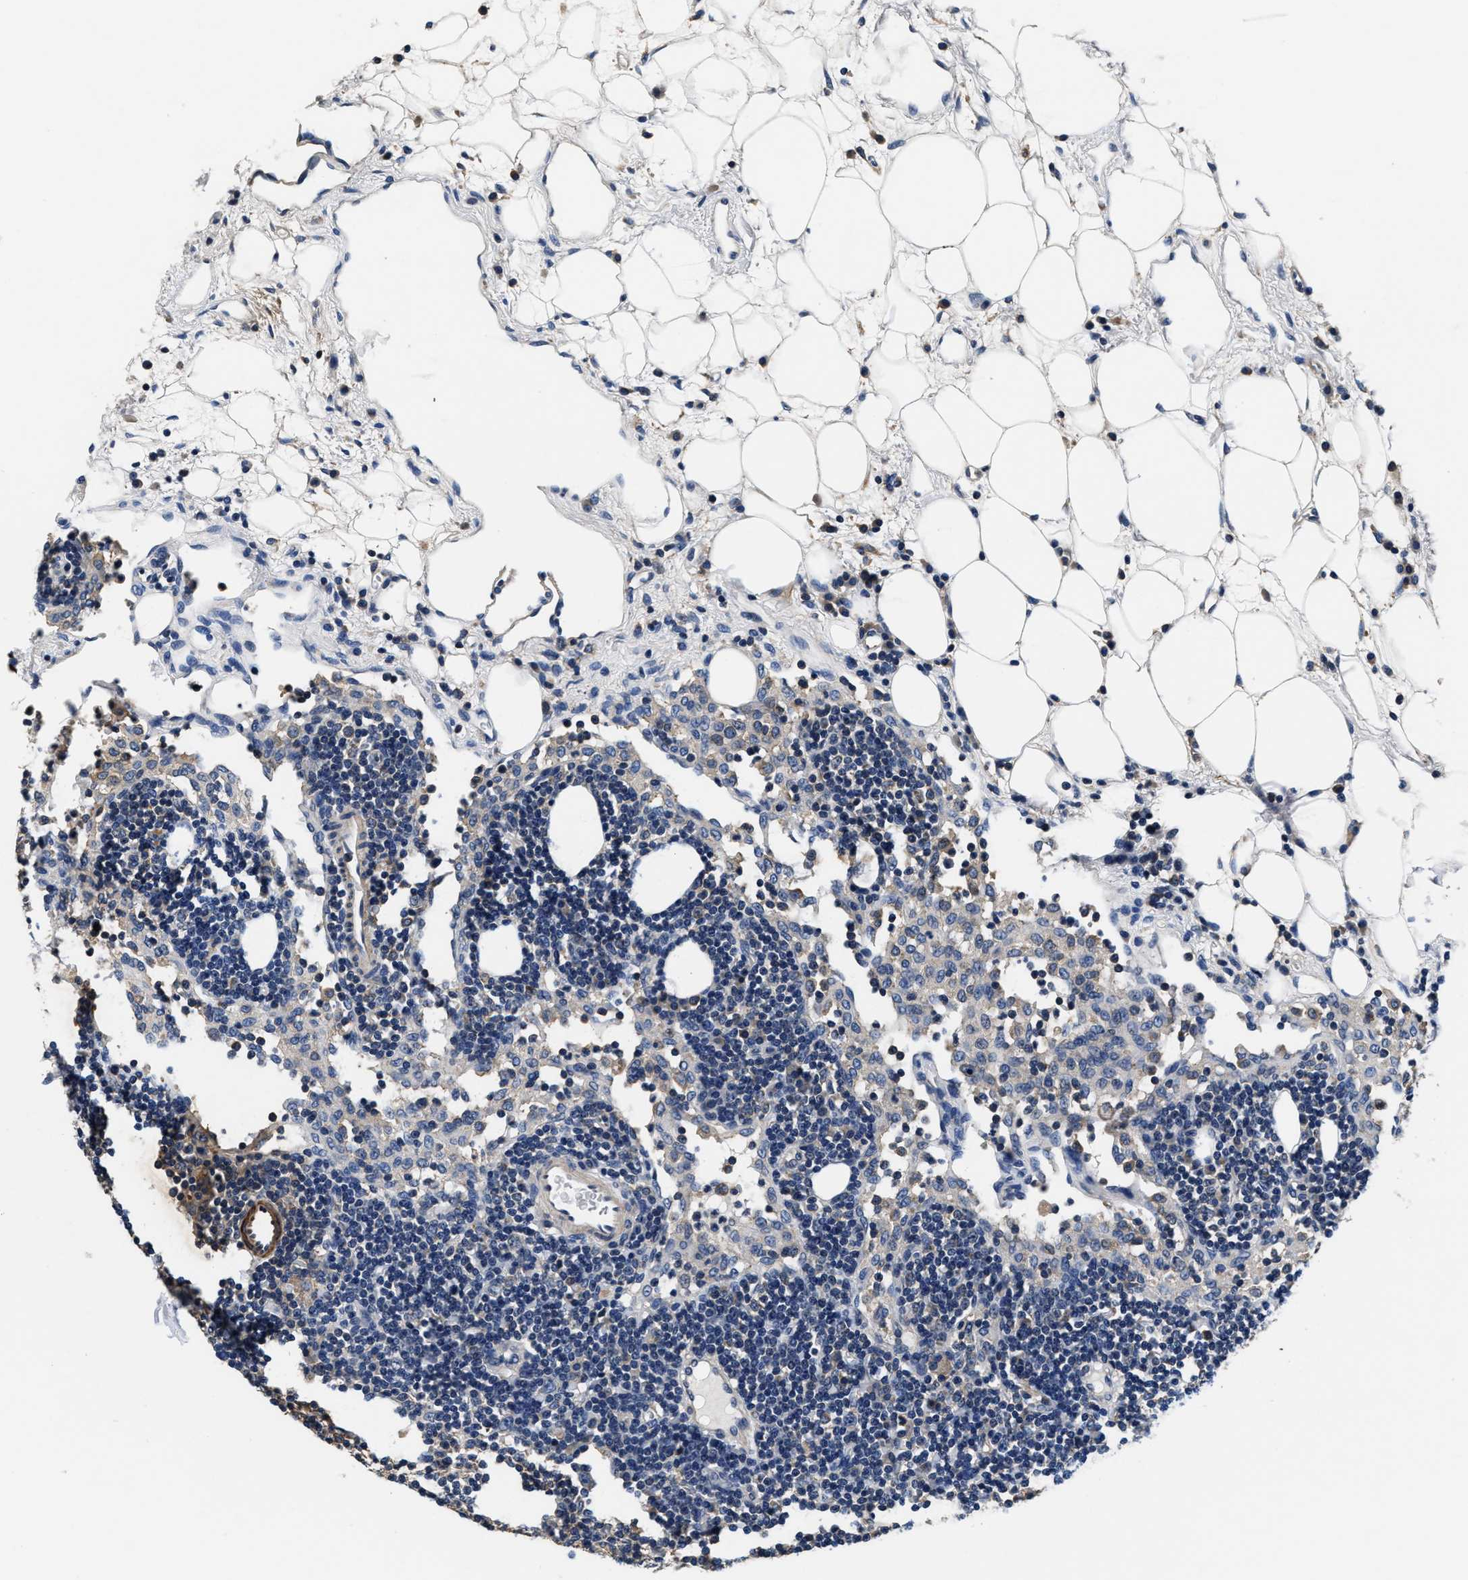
{"staining": {"intensity": "negative", "quantity": "none", "location": "none"}, "tissue": "lymph node", "cell_type": "Germinal center cells", "image_type": "normal", "snomed": [{"axis": "morphology", "description": "Normal tissue, NOS"}, {"axis": "morphology", "description": "Carcinoid, malignant, NOS"}, {"axis": "topography", "description": "Lymph node"}], "caption": "Immunohistochemistry (IHC) of normal human lymph node reveals no staining in germinal center cells.", "gene": "ANKIB1", "patient": {"sex": "male", "age": 47}}